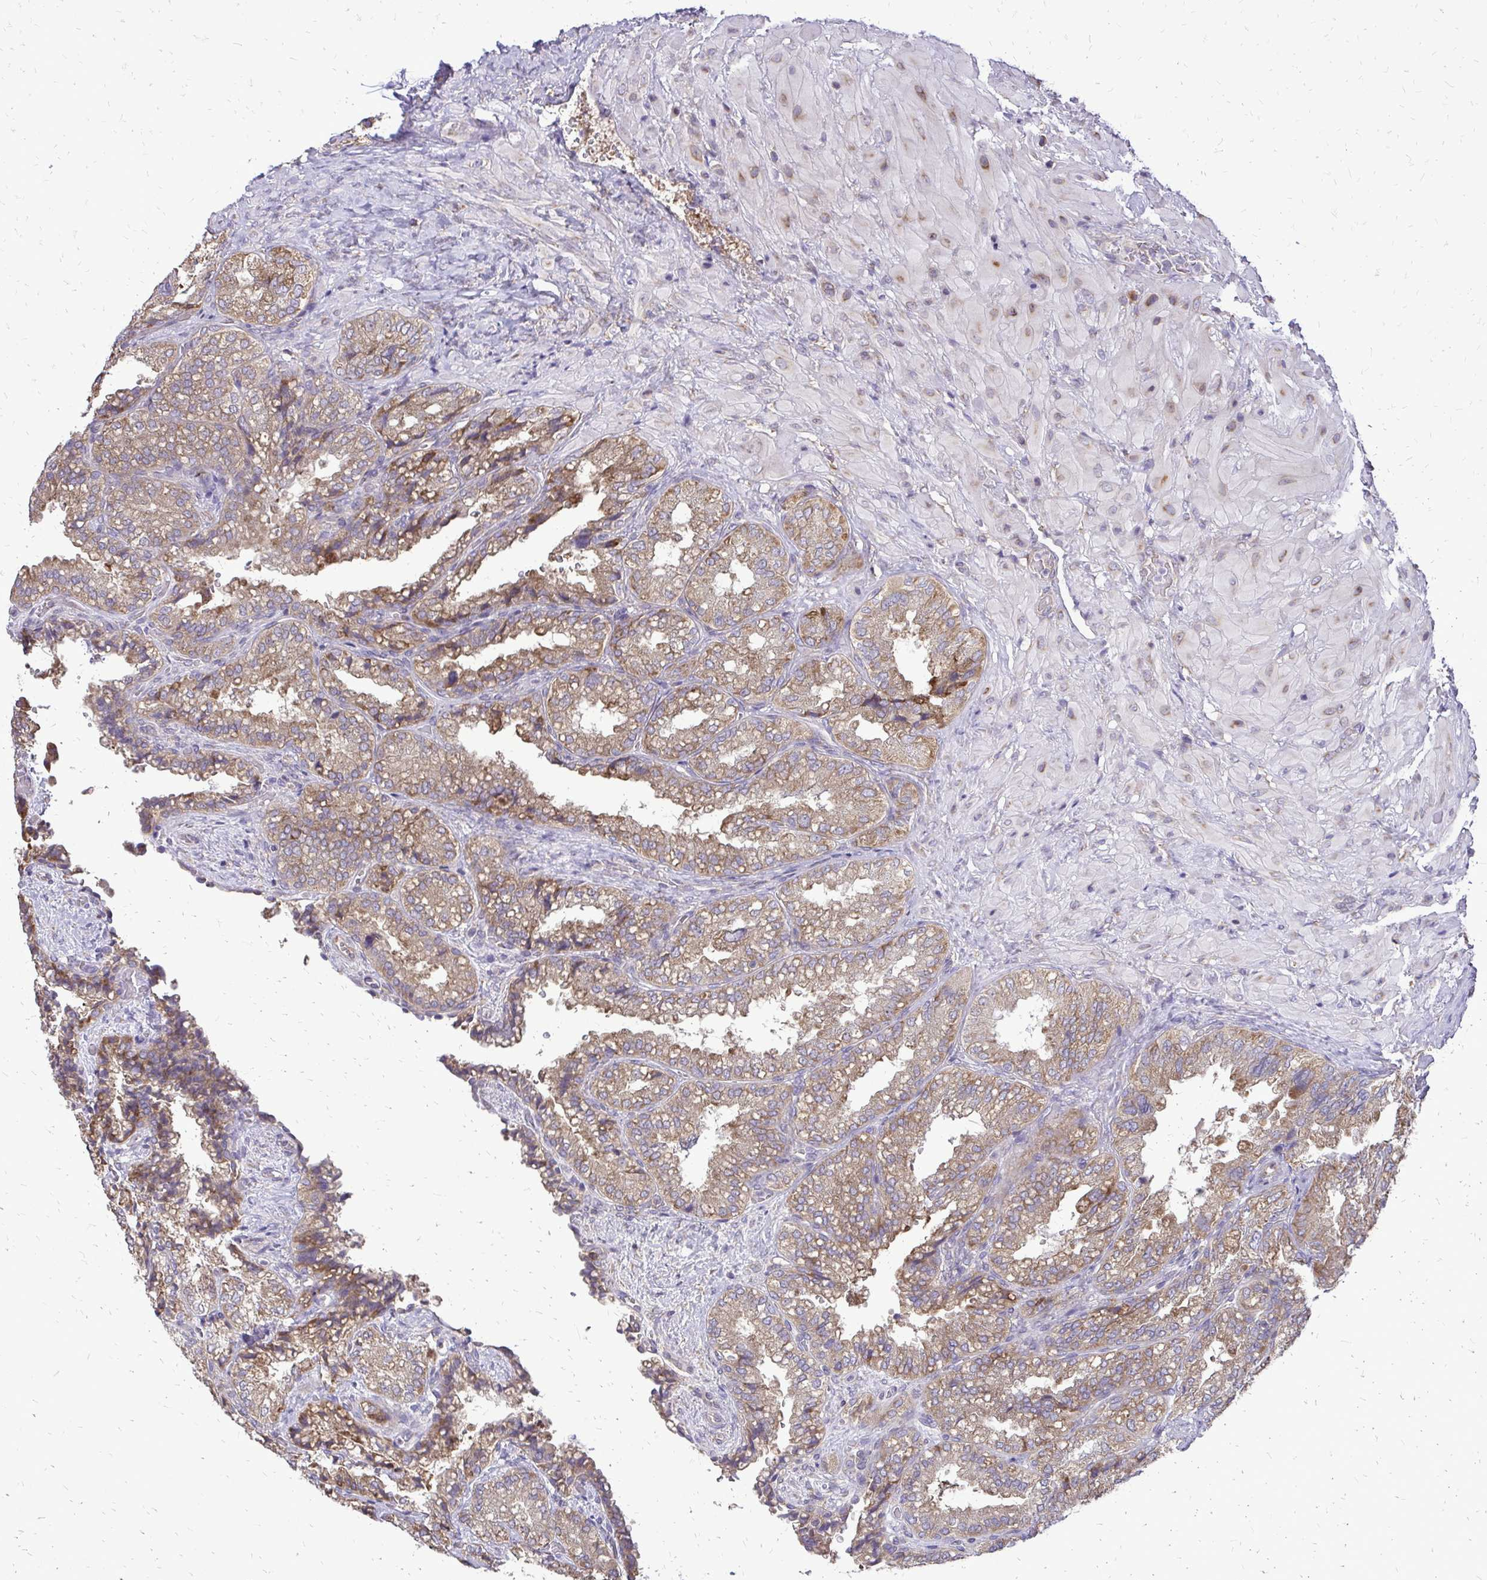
{"staining": {"intensity": "moderate", "quantity": ">75%", "location": "cytoplasmic/membranous"}, "tissue": "seminal vesicle", "cell_type": "Glandular cells", "image_type": "normal", "snomed": [{"axis": "morphology", "description": "Normal tissue, NOS"}, {"axis": "topography", "description": "Seminal veicle"}], "caption": "Immunohistochemistry micrograph of unremarkable human seminal vesicle stained for a protein (brown), which exhibits medium levels of moderate cytoplasmic/membranous staining in approximately >75% of glandular cells.", "gene": "RPS3", "patient": {"sex": "male", "age": 57}}